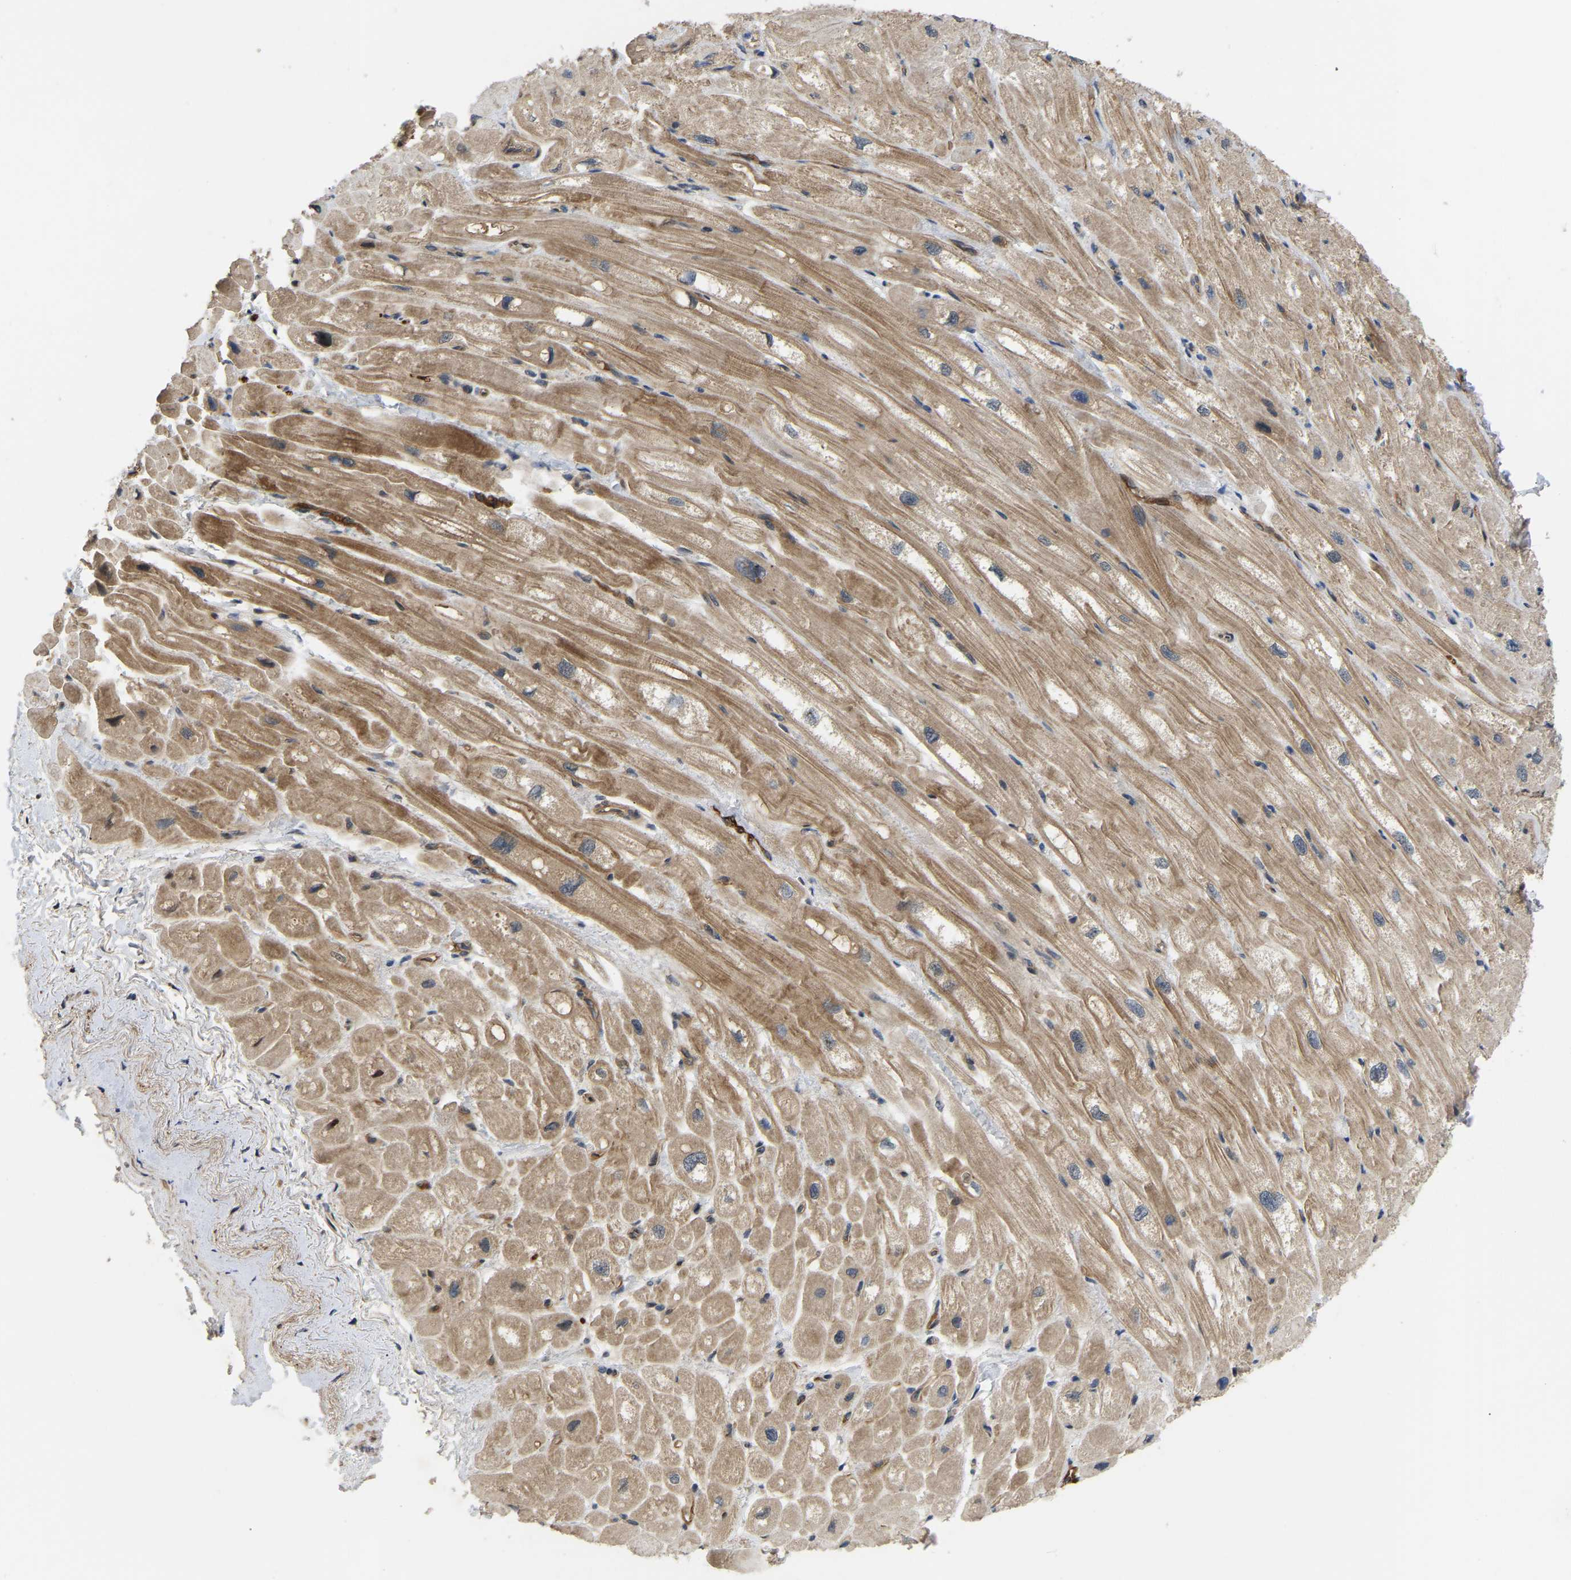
{"staining": {"intensity": "moderate", "quantity": ">75%", "location": "cytoplasmic/membranous"}, "tissue": "heart muscle", "cell_type": "Cardiomyocytes", "image_type": "normal", "snomed": [{"axis": "morphology", "description": "Normal tissue, NOS"}, {"axis": "topography", "description": "Heart"}], "caption": "Immunohistochemical staining of unremarkable human heart muscle displays moderate cytoplasmic/membranous protein expression in approximately >75% of cardiomyocytes.", "gene": "LIMK2", "patient": {"sex": "male", "age": 49}}